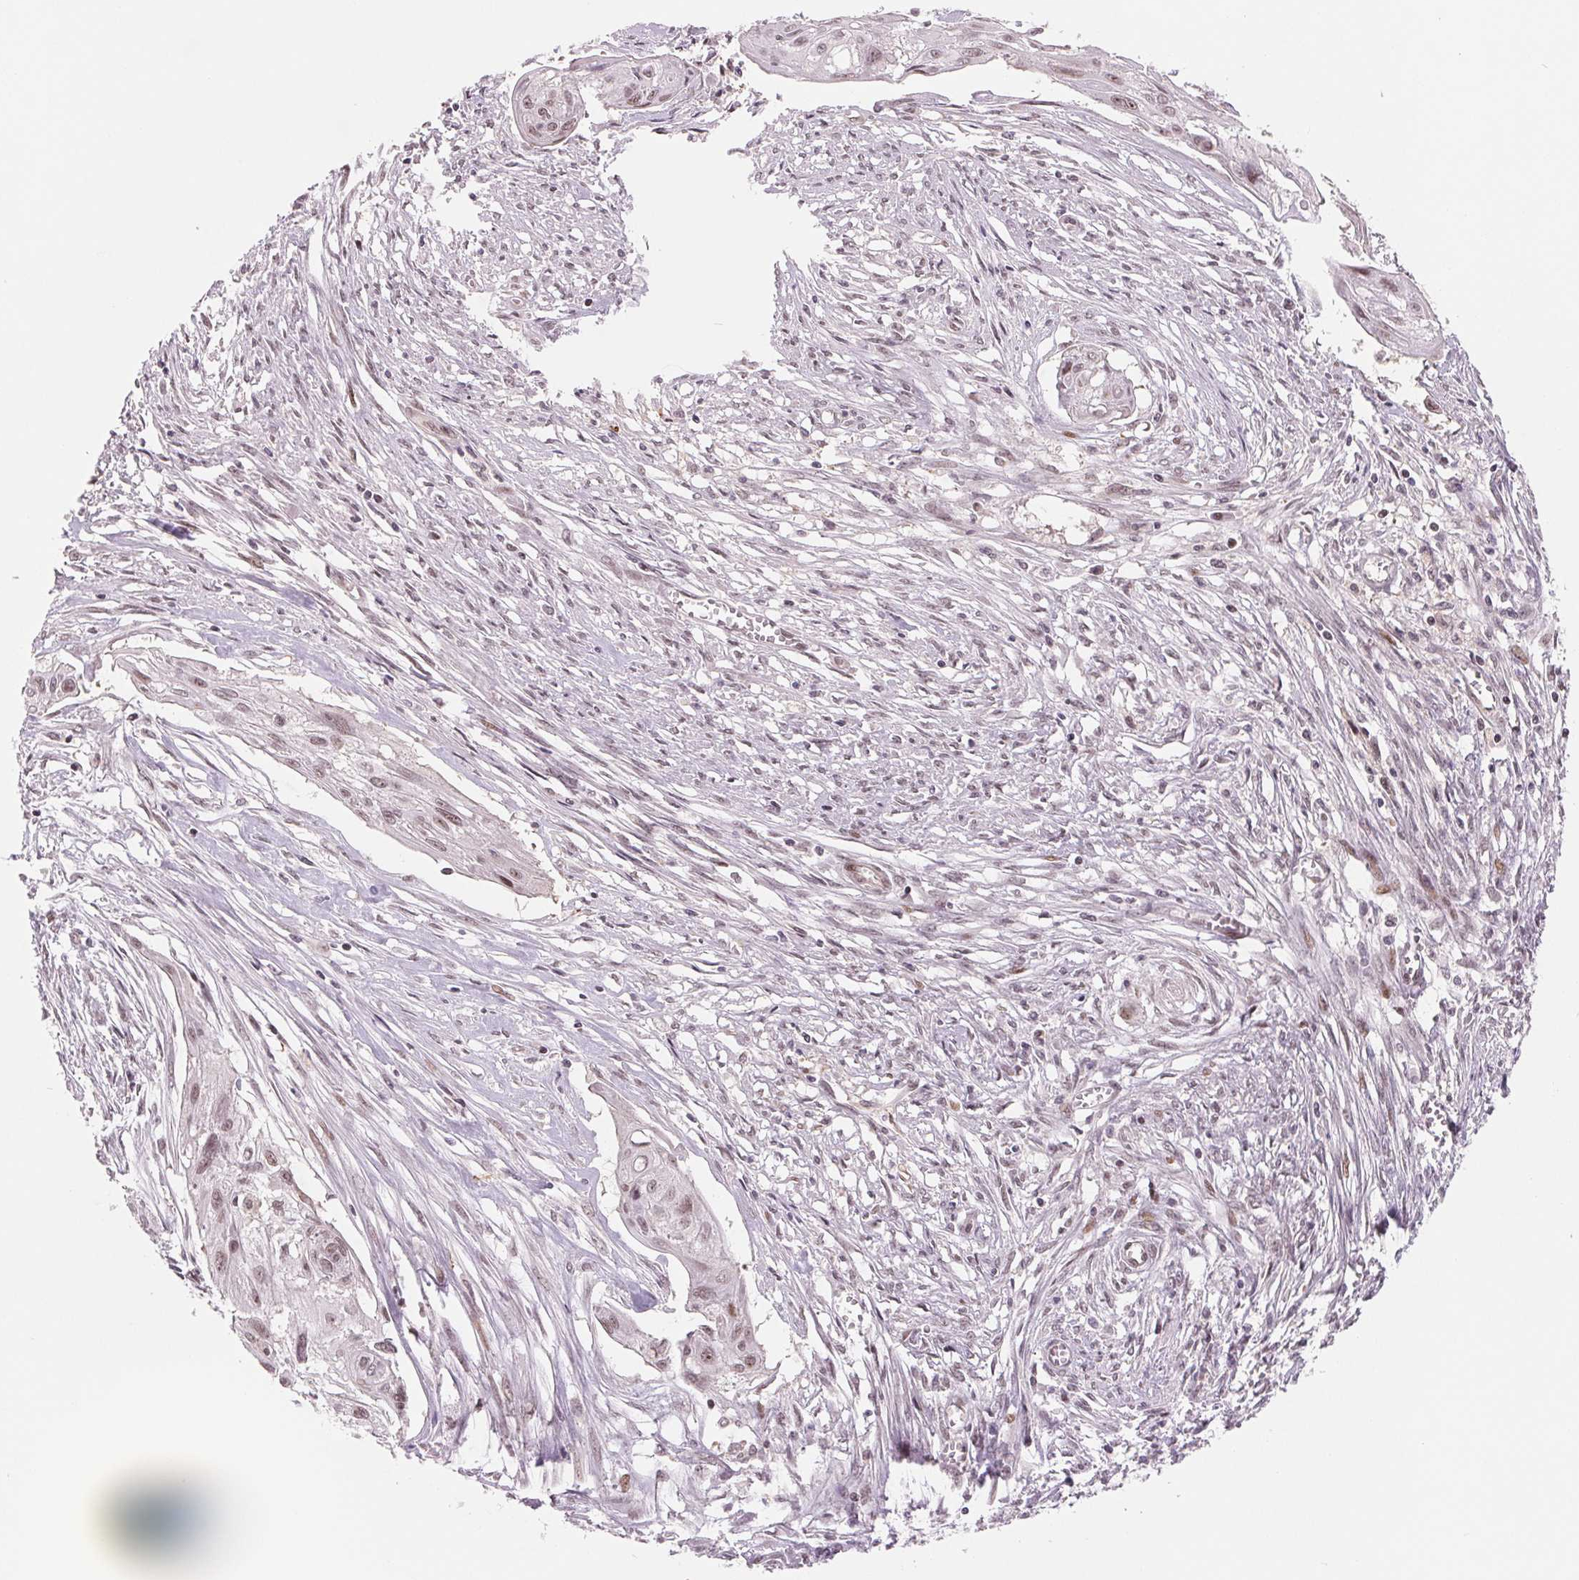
{"staining": {"intensity": "weak", "quantity": ">75%", "location": "nuclear"}, "tissue": "cervical cancer", "cell_type": "Tumor cells", "image_type": "cancer", "snomed": [{"axis": "morphology", "description": "Squamous cell carcinoma, NOS"}, {"axis": "topography", "description": "Cervix"}], "caption": "Immunohistochemistry image of neoplastic tissue: squamous cell carcinoma (cervical) stained using immunohistochemistry (IHC) shows low levels of weak protein expression localized specifically in the nuclear of tumor cells, appearing as a nuclear brown color.", "gene": "DNAJB6", "patient": {"sex": "female", "age": 49}}